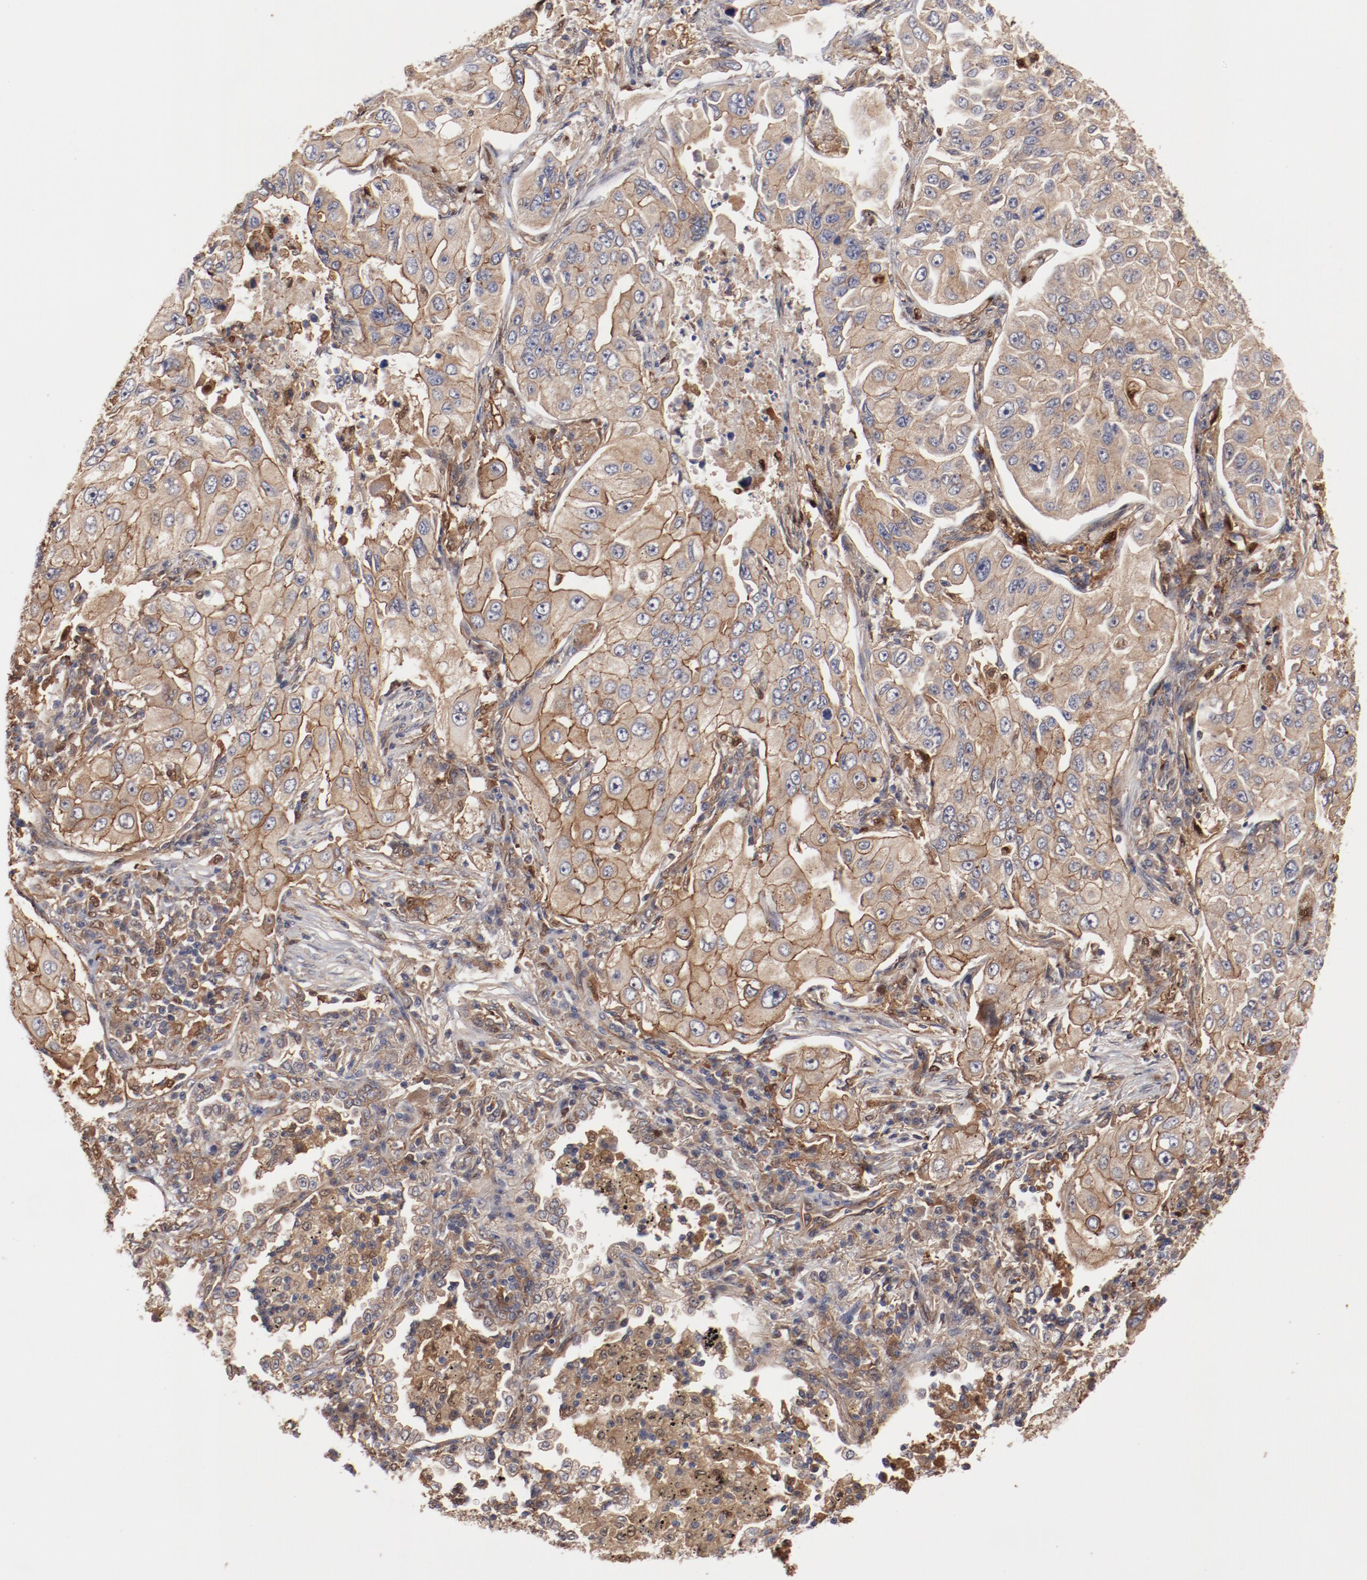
{"staining": {"intensity": "moderate", "quantity": "25%-75%", "location": "cytoplasmic/membranous"}, "tissue": "lung cancer", "cell_type": "Tumor cells", "image_type": "cancer", "snomed": [{"axis": "morphology", "description": "Adenocarcinoma, NOS"}, {"axis": "topography", "description": "Lung"}], "caption": "The micrograph reveals a brown stain indicating the presence of a protein in the cytoplasmic/membranous of tumor cells in lung cancer (adenocarcinoma).", "gene": "DNAAF2", "patient": {"sex": "male", "age": 84}}